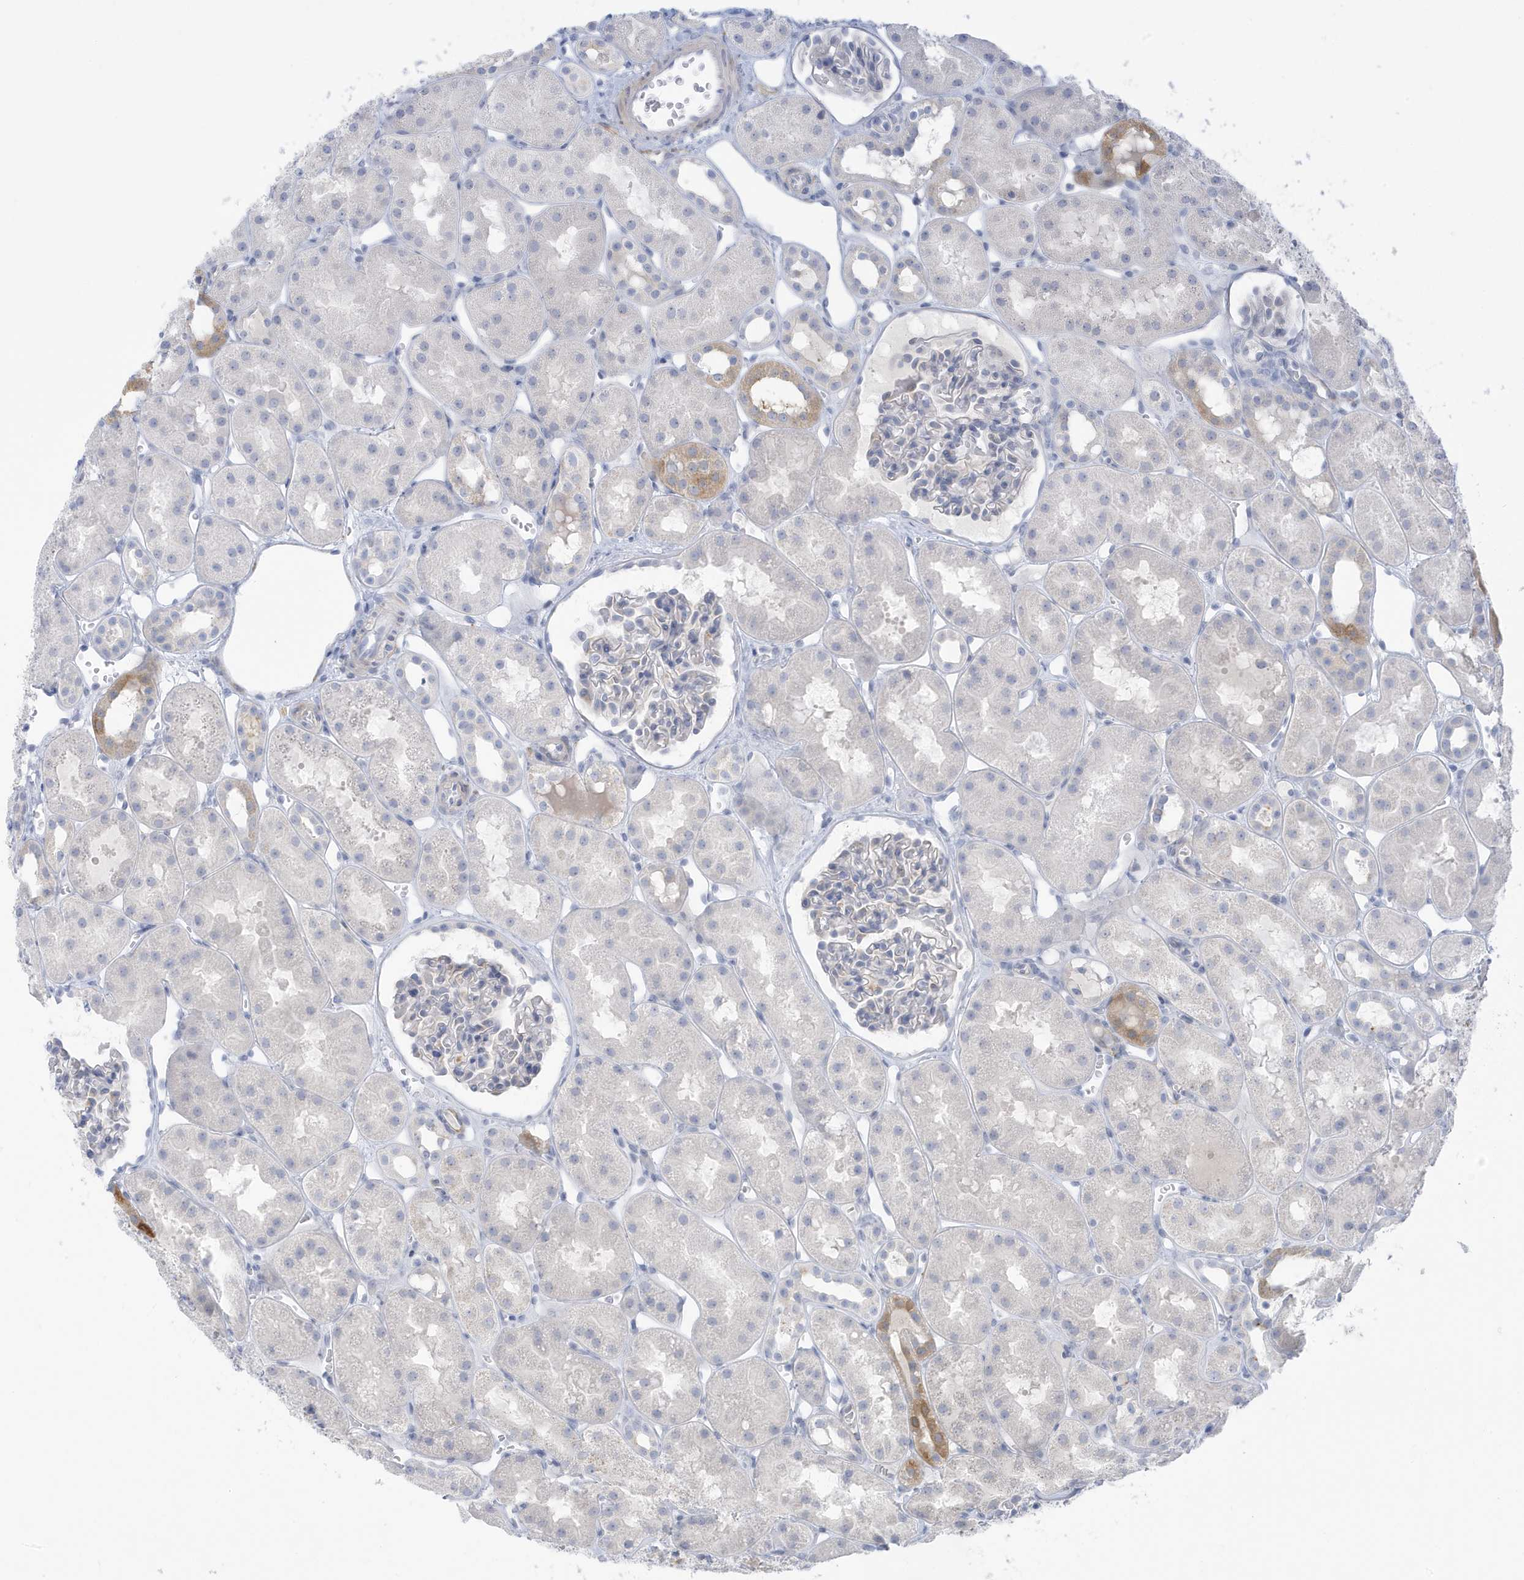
{"staining": {"intensity": "negative", "quantity": "none", "location": "none"}, "tissue": "kidney", "cell_type": "Cells in glomeruli", "image_type": "normal", "snomed": [{"axis": "morphology", "description": "Normal tissue, NOS"}, {"axis": "topography", "description": "Kidney"}], "caption": "An immunohistochemistry image of normal kidney is shown. There is no staining in cells in glomeruli of kidney.", "gene": "PERM1", "patient": {"sex": "male", "age": 16}}